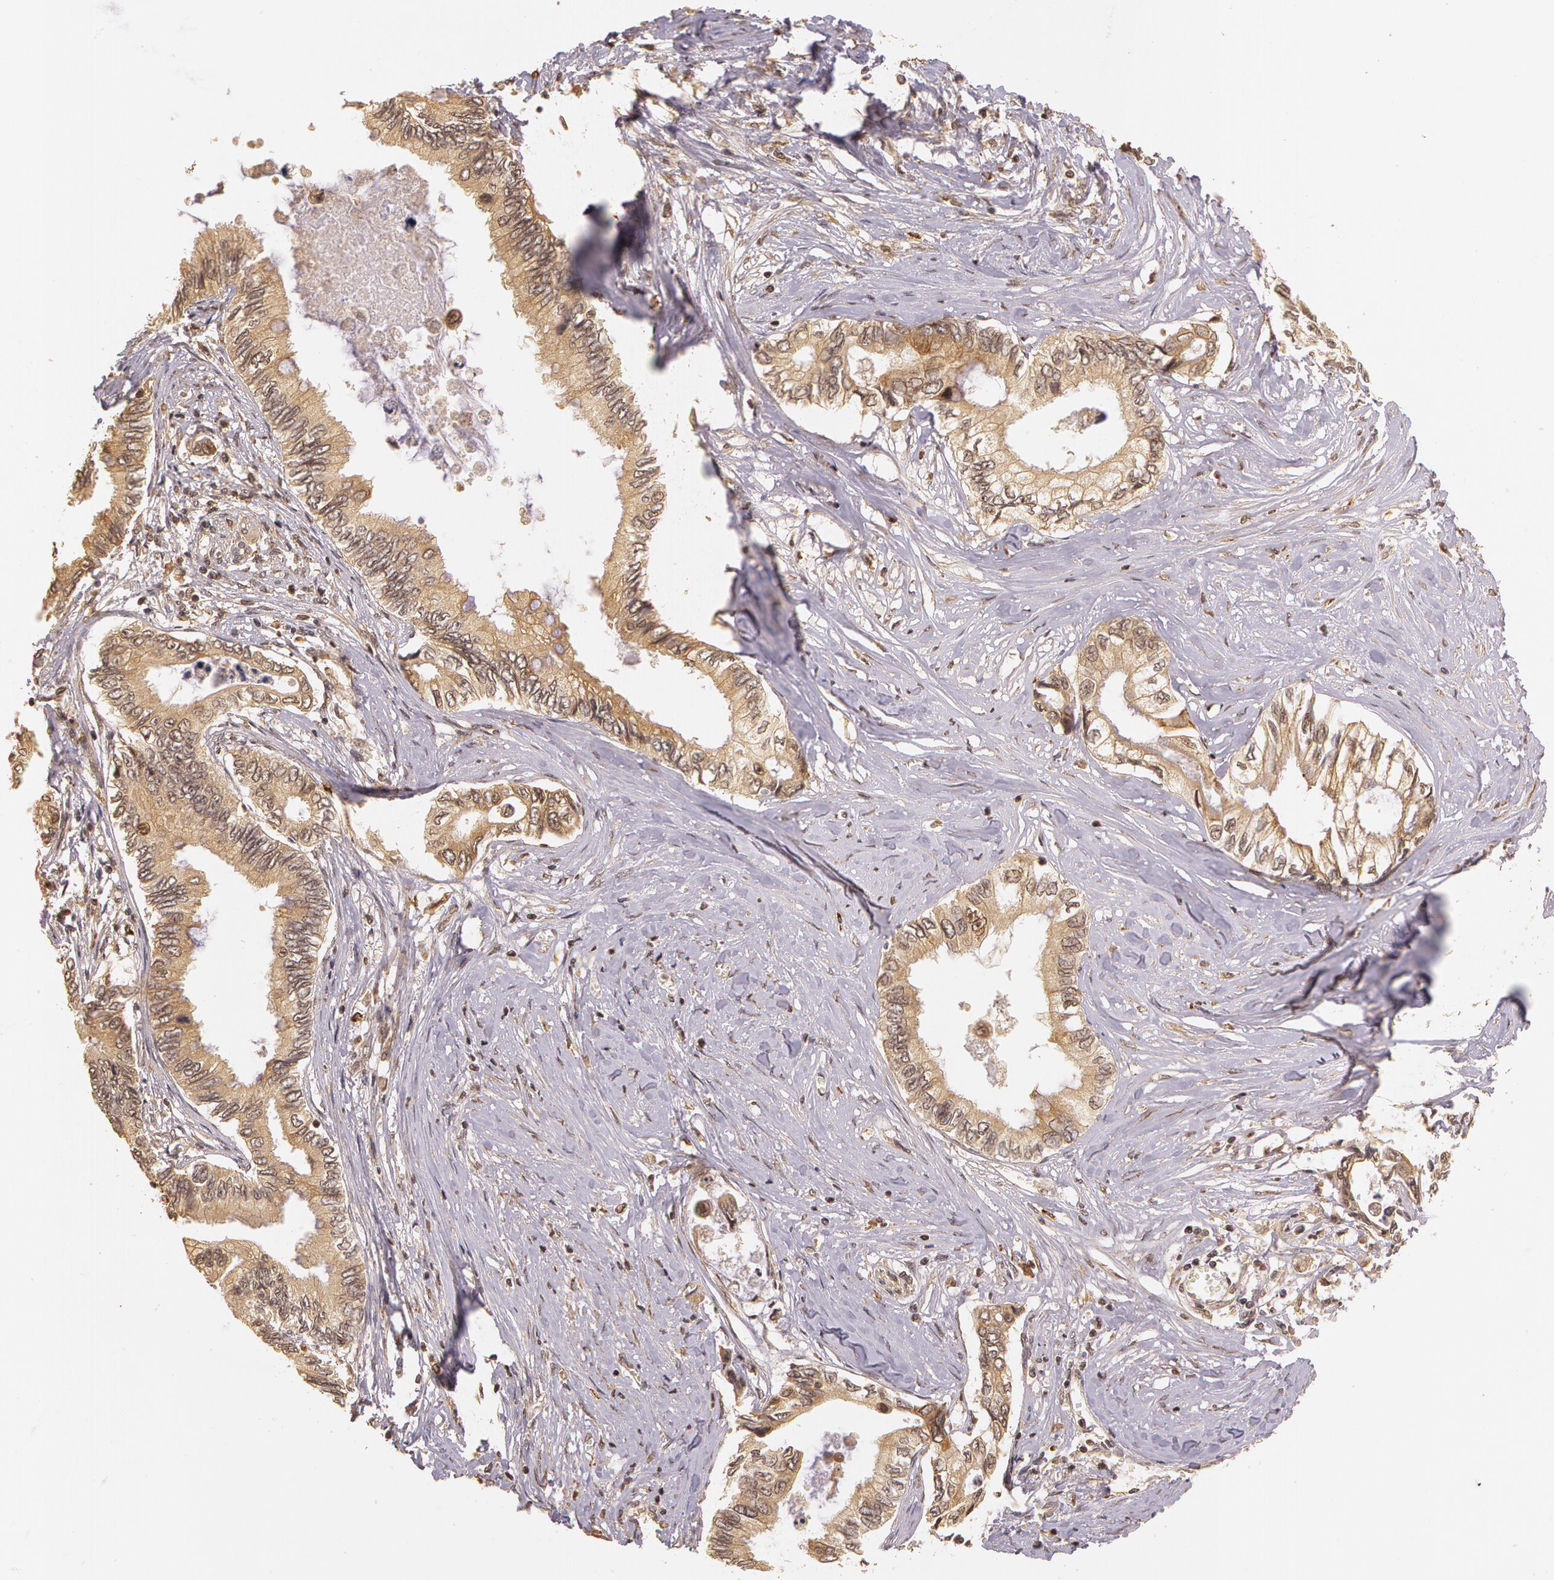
{"staining": {"intensity": "moderate", "quantity": ">75%", "location": "cytoplasmic/membranous"}, "tissue": "pancreatic cancer", "cell_type": "Tumor cells", "image_type": "cancer", "snomed": [{"axis": "morphology", "description": "Adenocarcinoma, NOS"}, {"axis": "topography", "description": "Pancreas"}], "caption": "Immunohistochemical staining of pancreatic adenocarcinoma exhibits medium levels of moderate cytoplasmic/membranous staining in approximately >75% of tumor cells.", "gene": "ASCC2", "patient": {"sex": "female", "age": 66}}